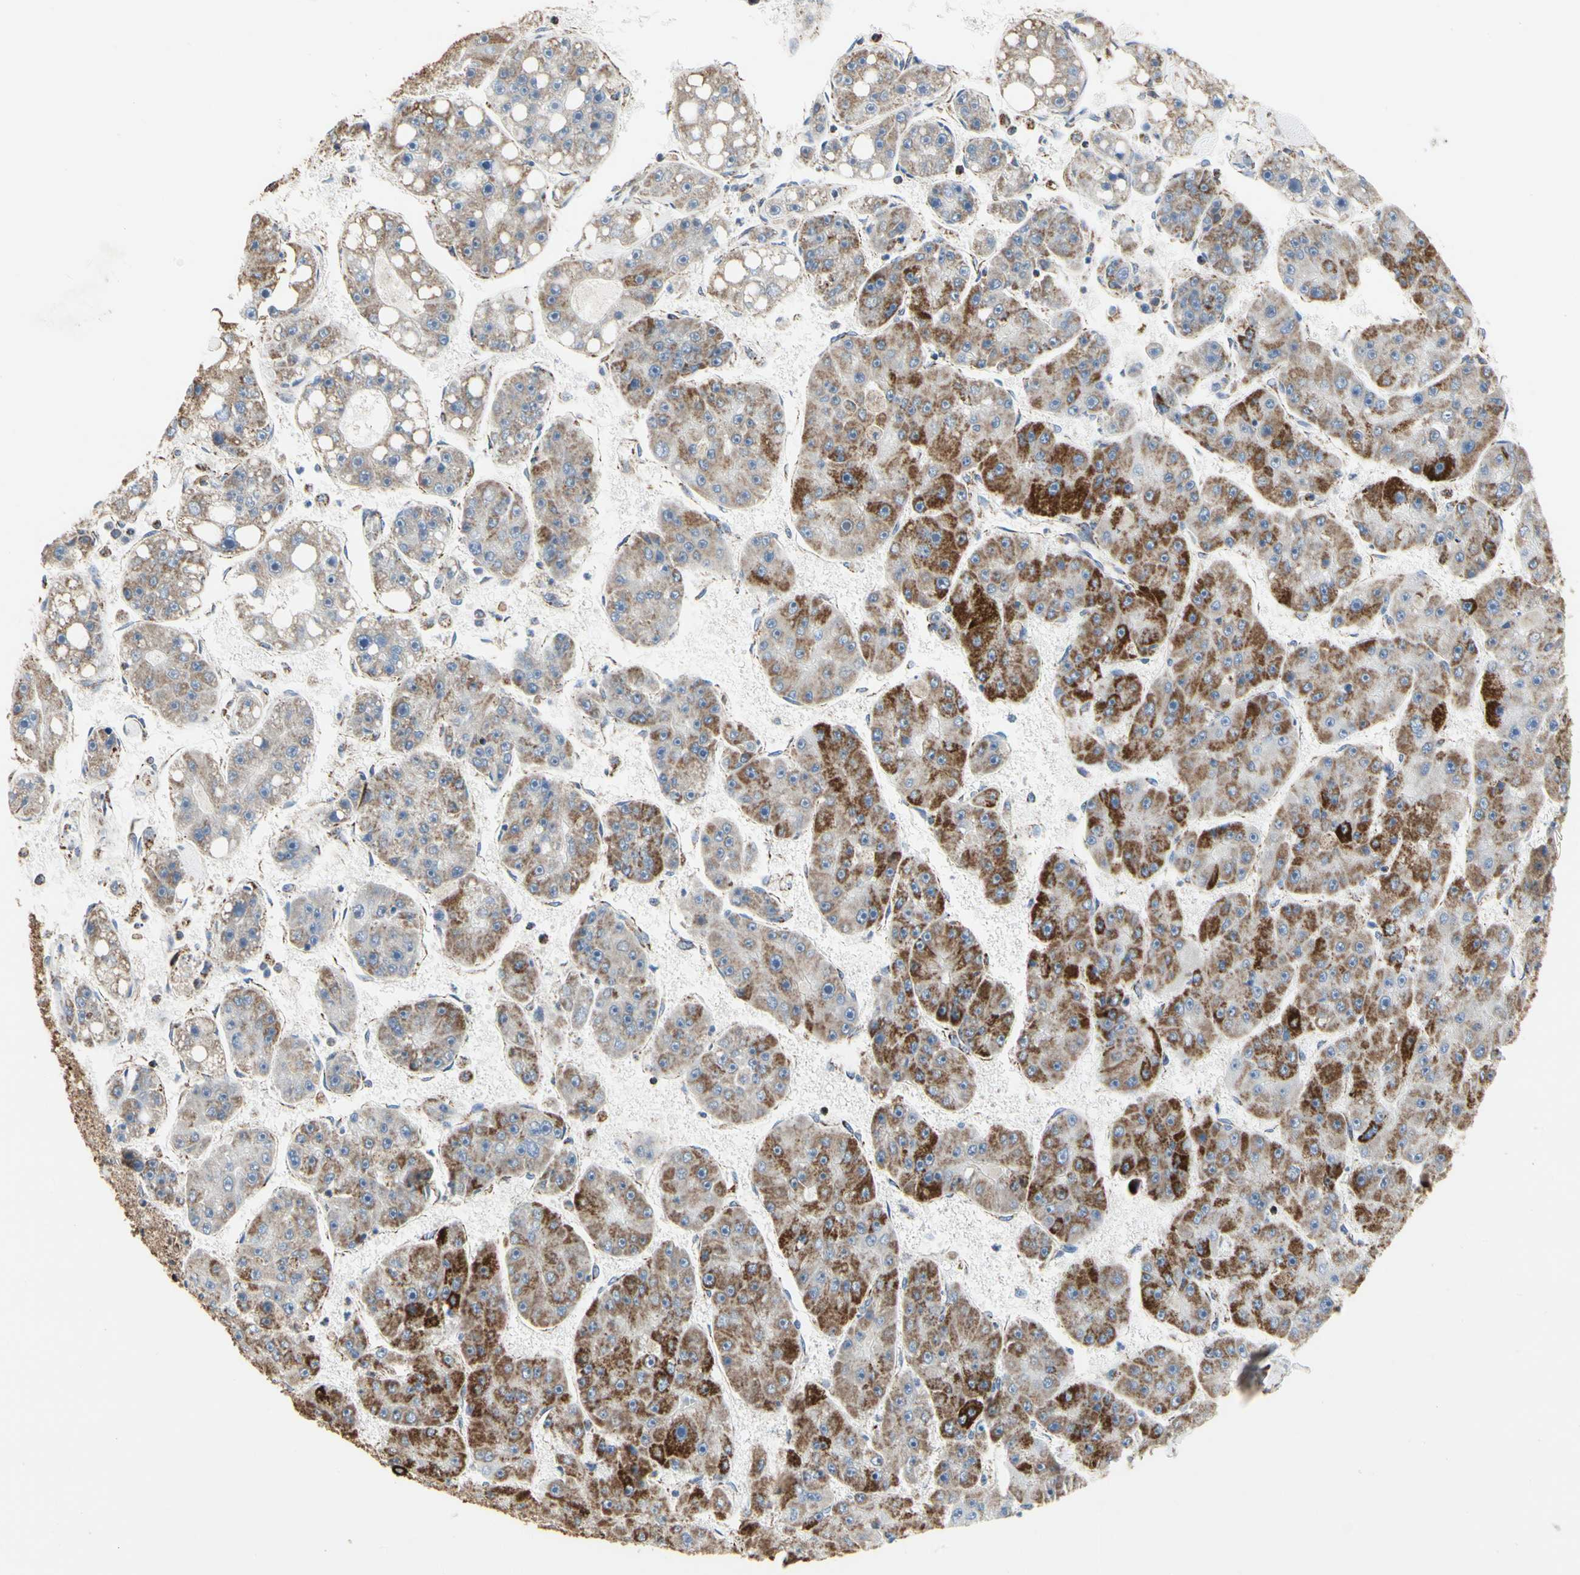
{"staining": {"intensity": "moderate", "quantity": "<25%", "location": "cytoplasmic/membranous"}, "tissue": "liver cancer", "cell_type": "Tumor cells", "image_type": "cancer", "snomed": [{"axis": "morphology", "description": "Carcinoma, Hepatocellular, NOS"}, {"axis": "topography", "description": "Liver"}], "caption": "This photomicrograph shows immunohistochemistry (IHC) staining of liver cancer, with low moderate cytoplasmic/membranous positivity in about <25% of tumor cells.", "gene": "TUBA1A", "patient": {"sex": "female", "age": 61}}